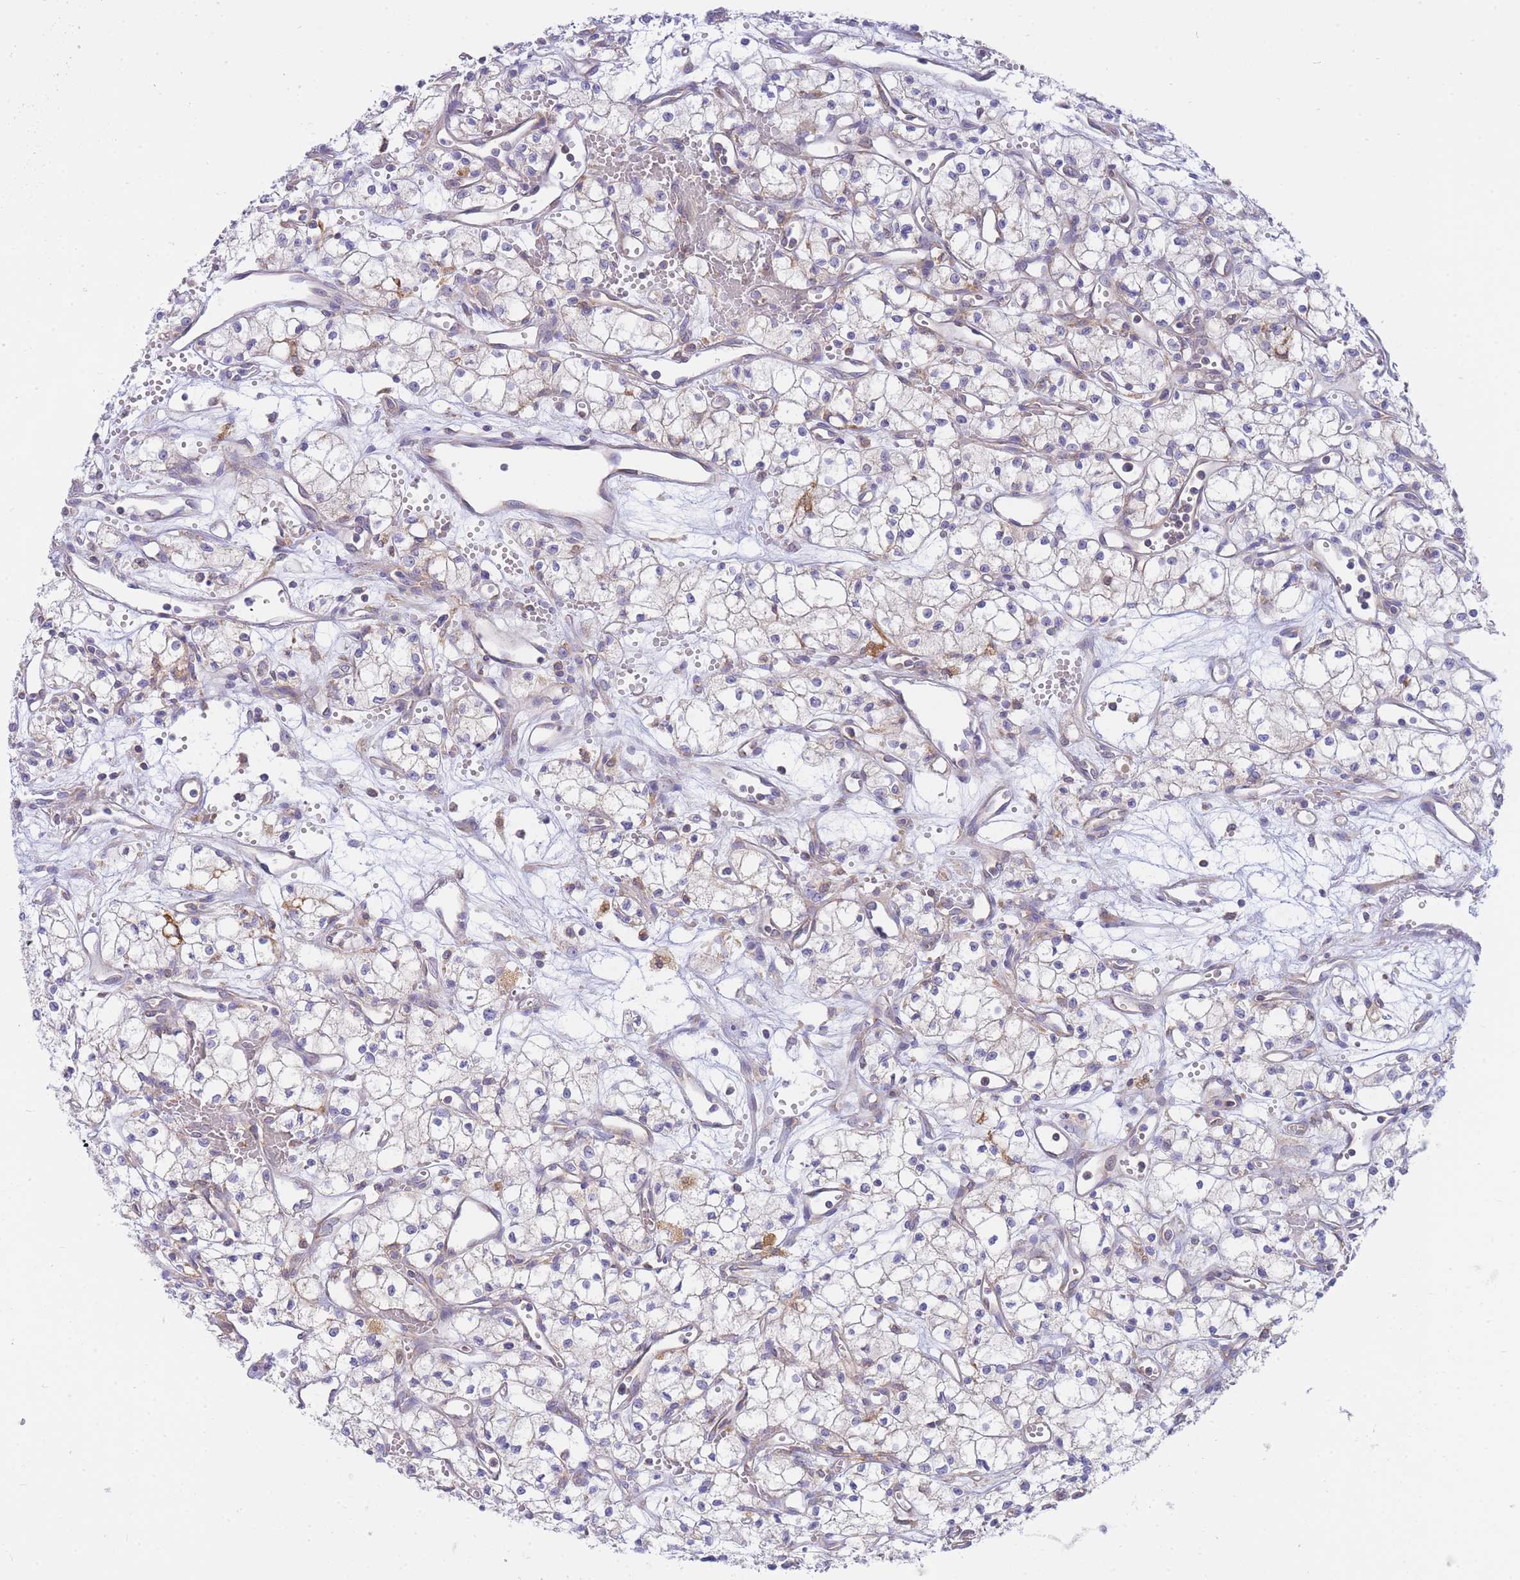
{"staining": {"intensity": "negative", "quantity": "none", "location": "none"}, "tissue": "renal cancer", "cell_type": "Tumor cells", "image_type": "cancer", "snomed": [{"axis": "morphology", "description": "Adenocarcinoma, NOS"}, {"axis": "topography", "description": "Kidney"}], "caption": "Protein analysis of renal cancer displays no significant staining in tumor cells.", "gene": "SH2B2", "patient": {"sex": "male", "age": 59}}